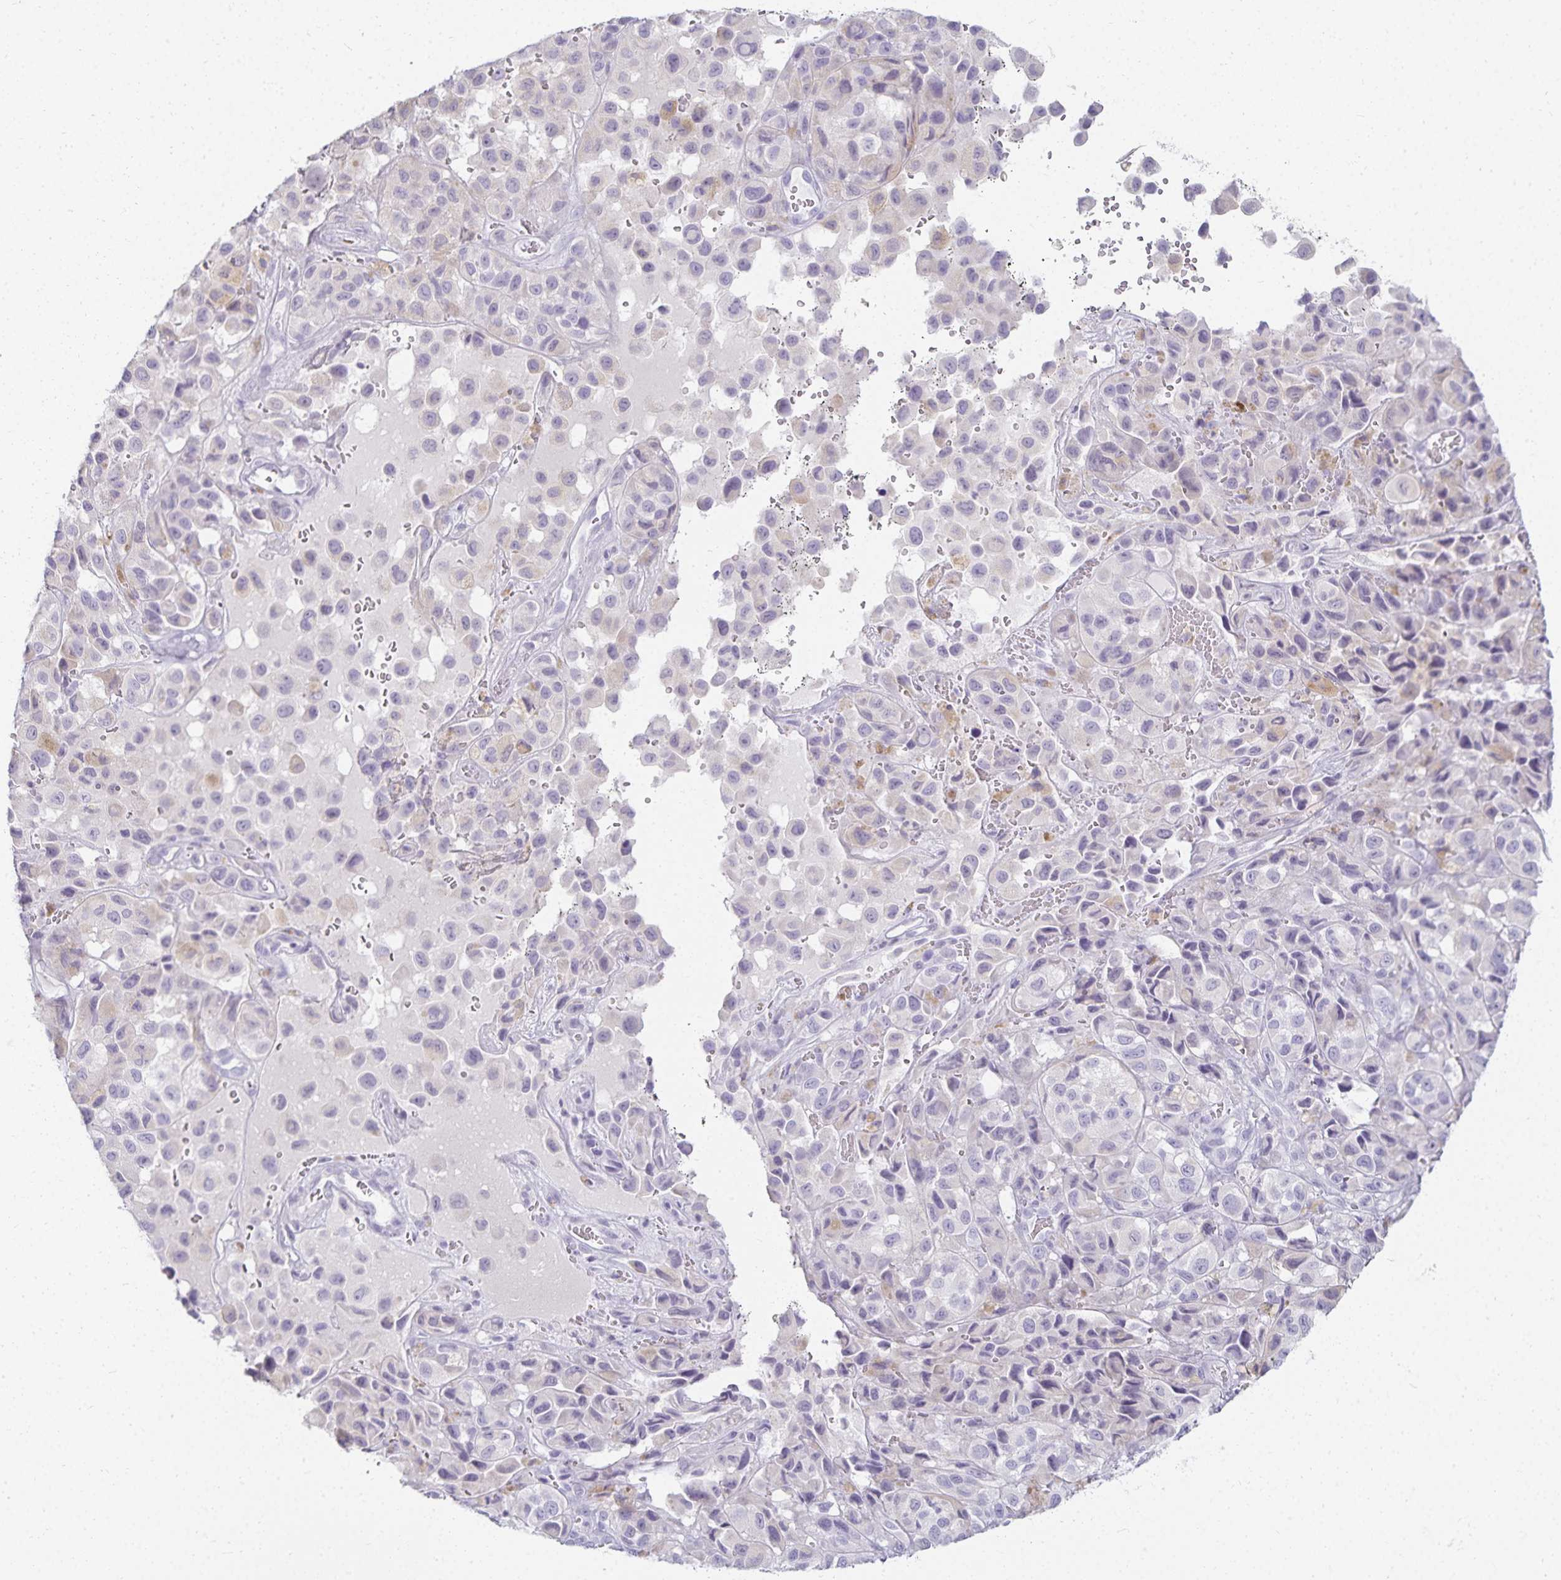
{"staining": {"intensity": "weak", "quantity": "<25%", "location": "cytoplasmic/membranous"}, "tissue": "melanoma", "cell_type": "Tumor cells", "image_type": "cancer", "snomed": [{"axis": "morphology", "description": "Malignant melanoma, NOS"}, {"axis": "topography", "description": "Skin"}], "caption": "A high-resolution micrograph shows immunohistochemistry staining of malignant melanoma, which reveals no significant staining in tumor cells.", "gene": "GP2", "patient": {"sex": "male", "age": 93}}